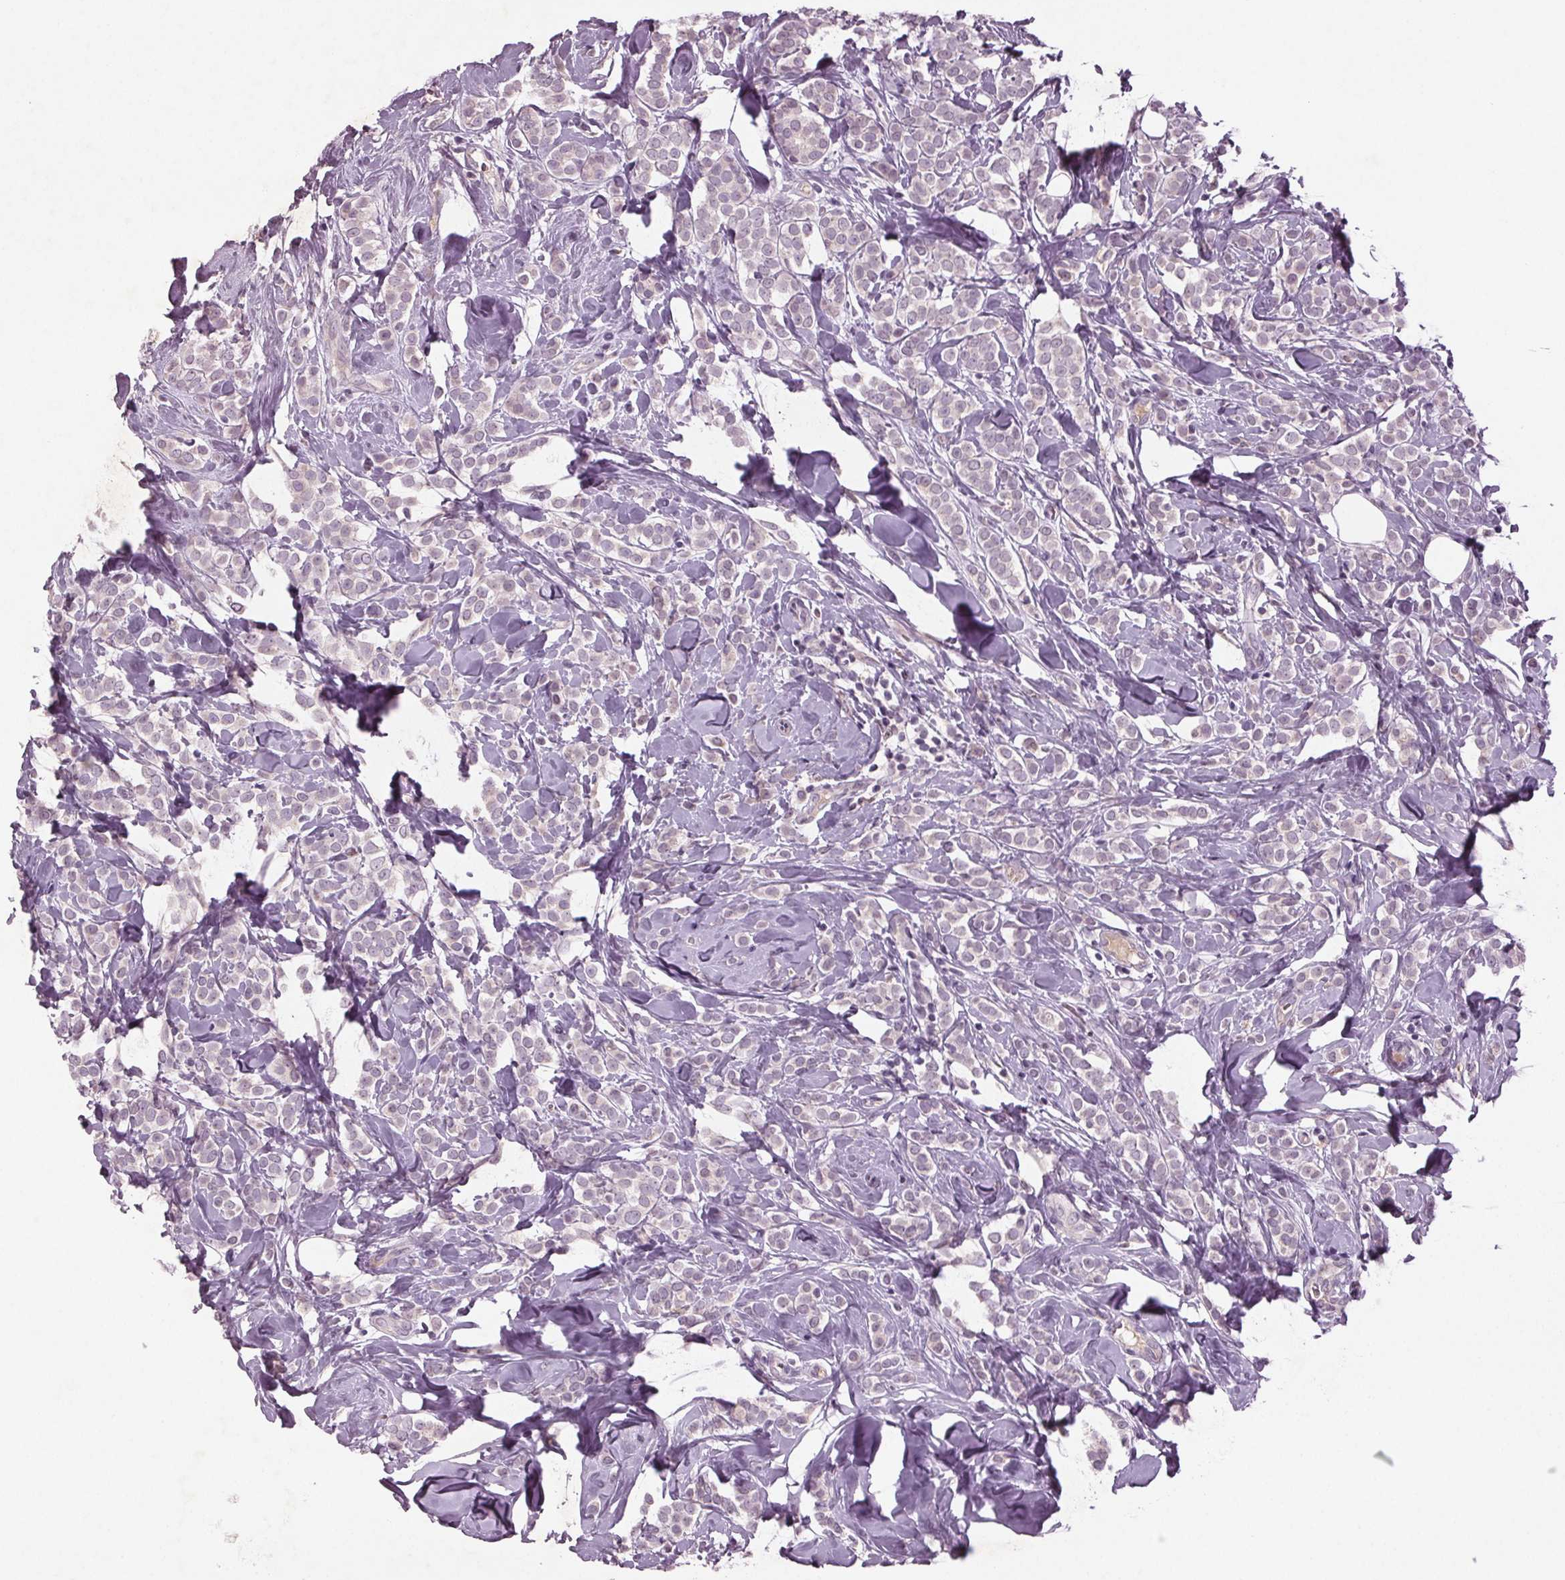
{"staining": {"intensity": "negative", "quantity": "none", "location": "none"}, "tissue": "breast cancer", "cell_type": "Tumor cells", "image_type": "cancer", "snomed": [{"axis": "morphology", "description": "Lobular carcinoma"}, {"axis": "topography", "description": "Breast"}], "caption": "Histopathology image shows no protein expression in tumor cells of breast lobular carcinoma tissue. (Brightfield microscopy of DAB IHC at high magnification).", "gene": "BHLHE22", "patient": {"sex": "female", "age": 49}}